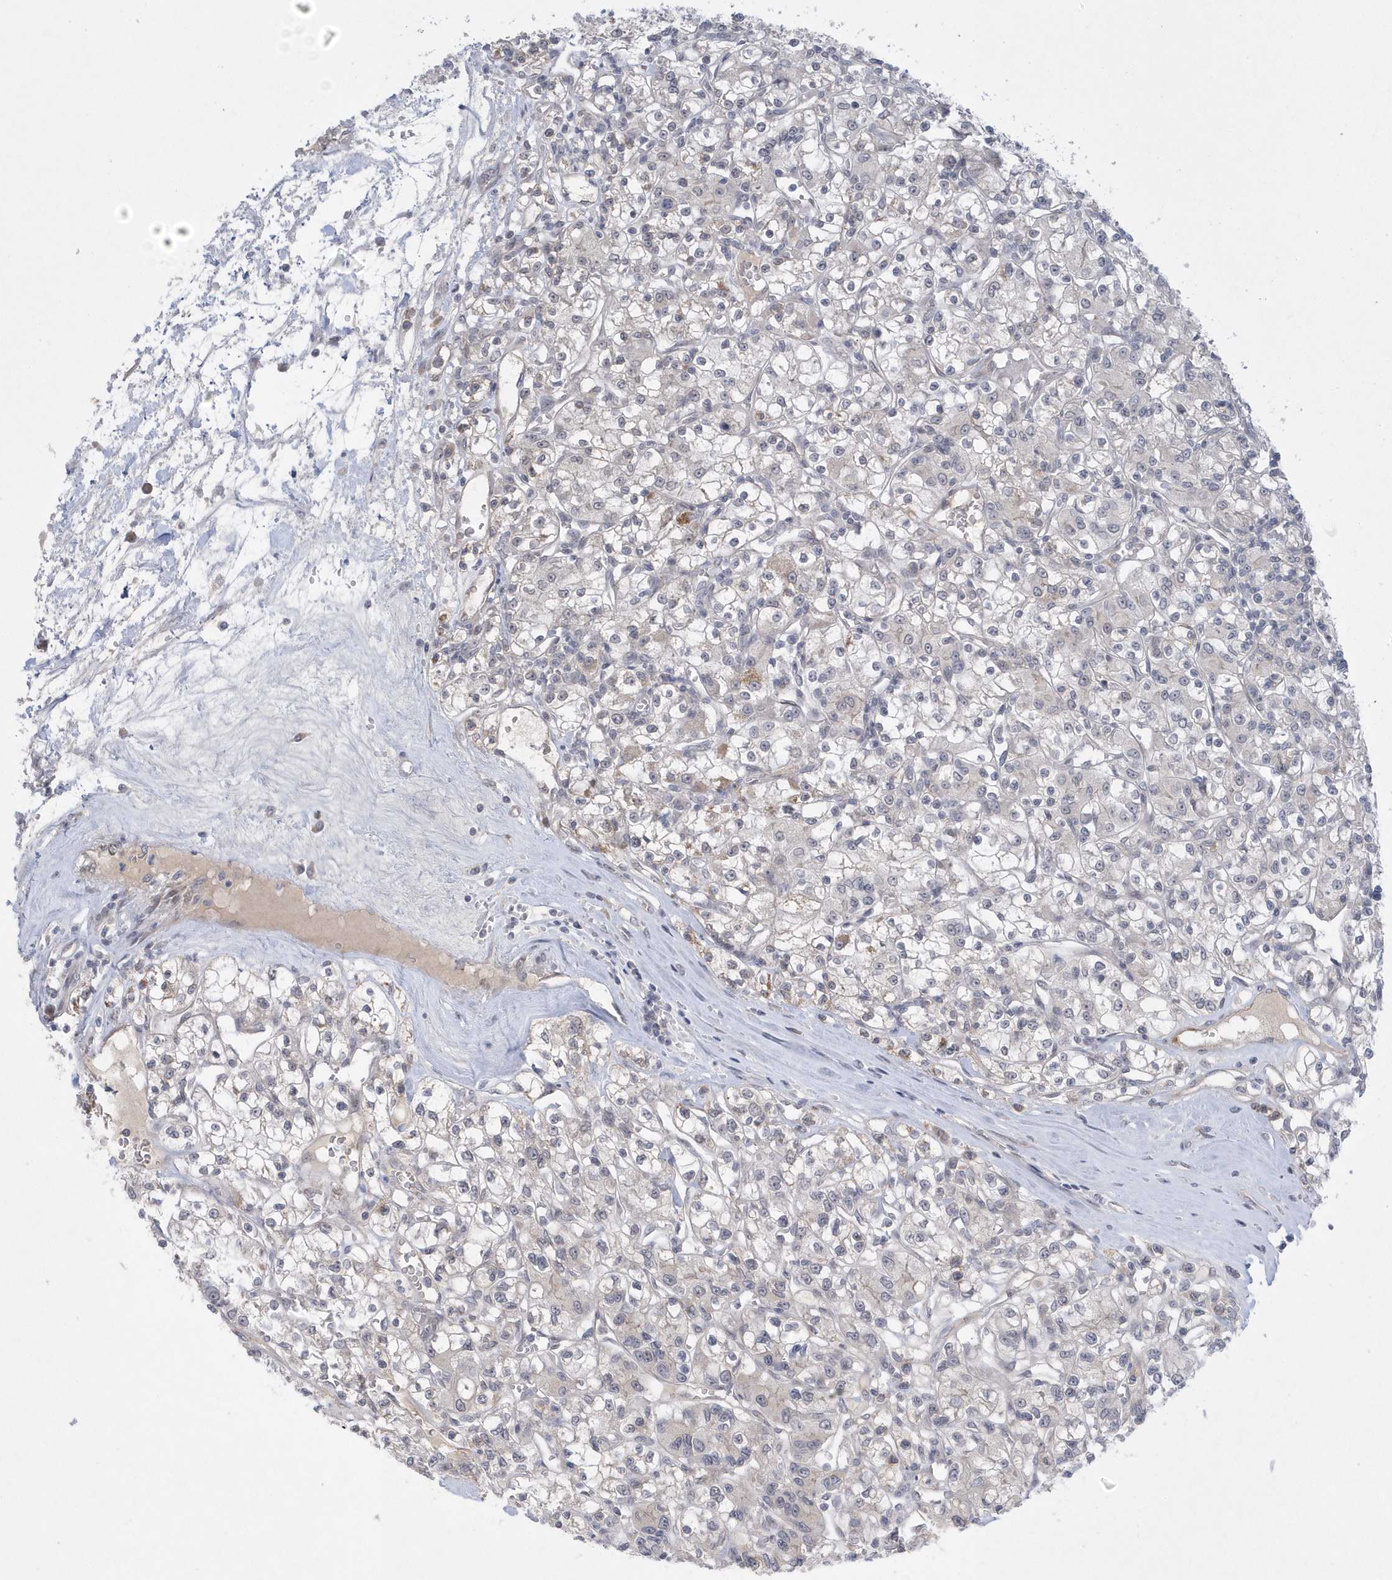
{"staining": {"intensity": "negative", "quantity": "none", "location": "none"}, "tissue": "renal cancer", "cell_type": "Tumor cells", "image_type": "cancer", "snomed": [{"axis": "morphology", "description": "Adenocarcinoma, NOS"}, {"axis": "topography", "description": "Kidney"}], "caption": "This photomicrograph is of renal cancer stained with IHC to label a protein in brown with the nuclei are counter-stained blue. There is no expression in tumor cells. (Stains: DAB IHC with hematoxylin counter stain, Microscopy: brightfield microscopy at high magnification).", "gene": "ZC3H12D", "patient": {"sex": "female", "age": 59}}